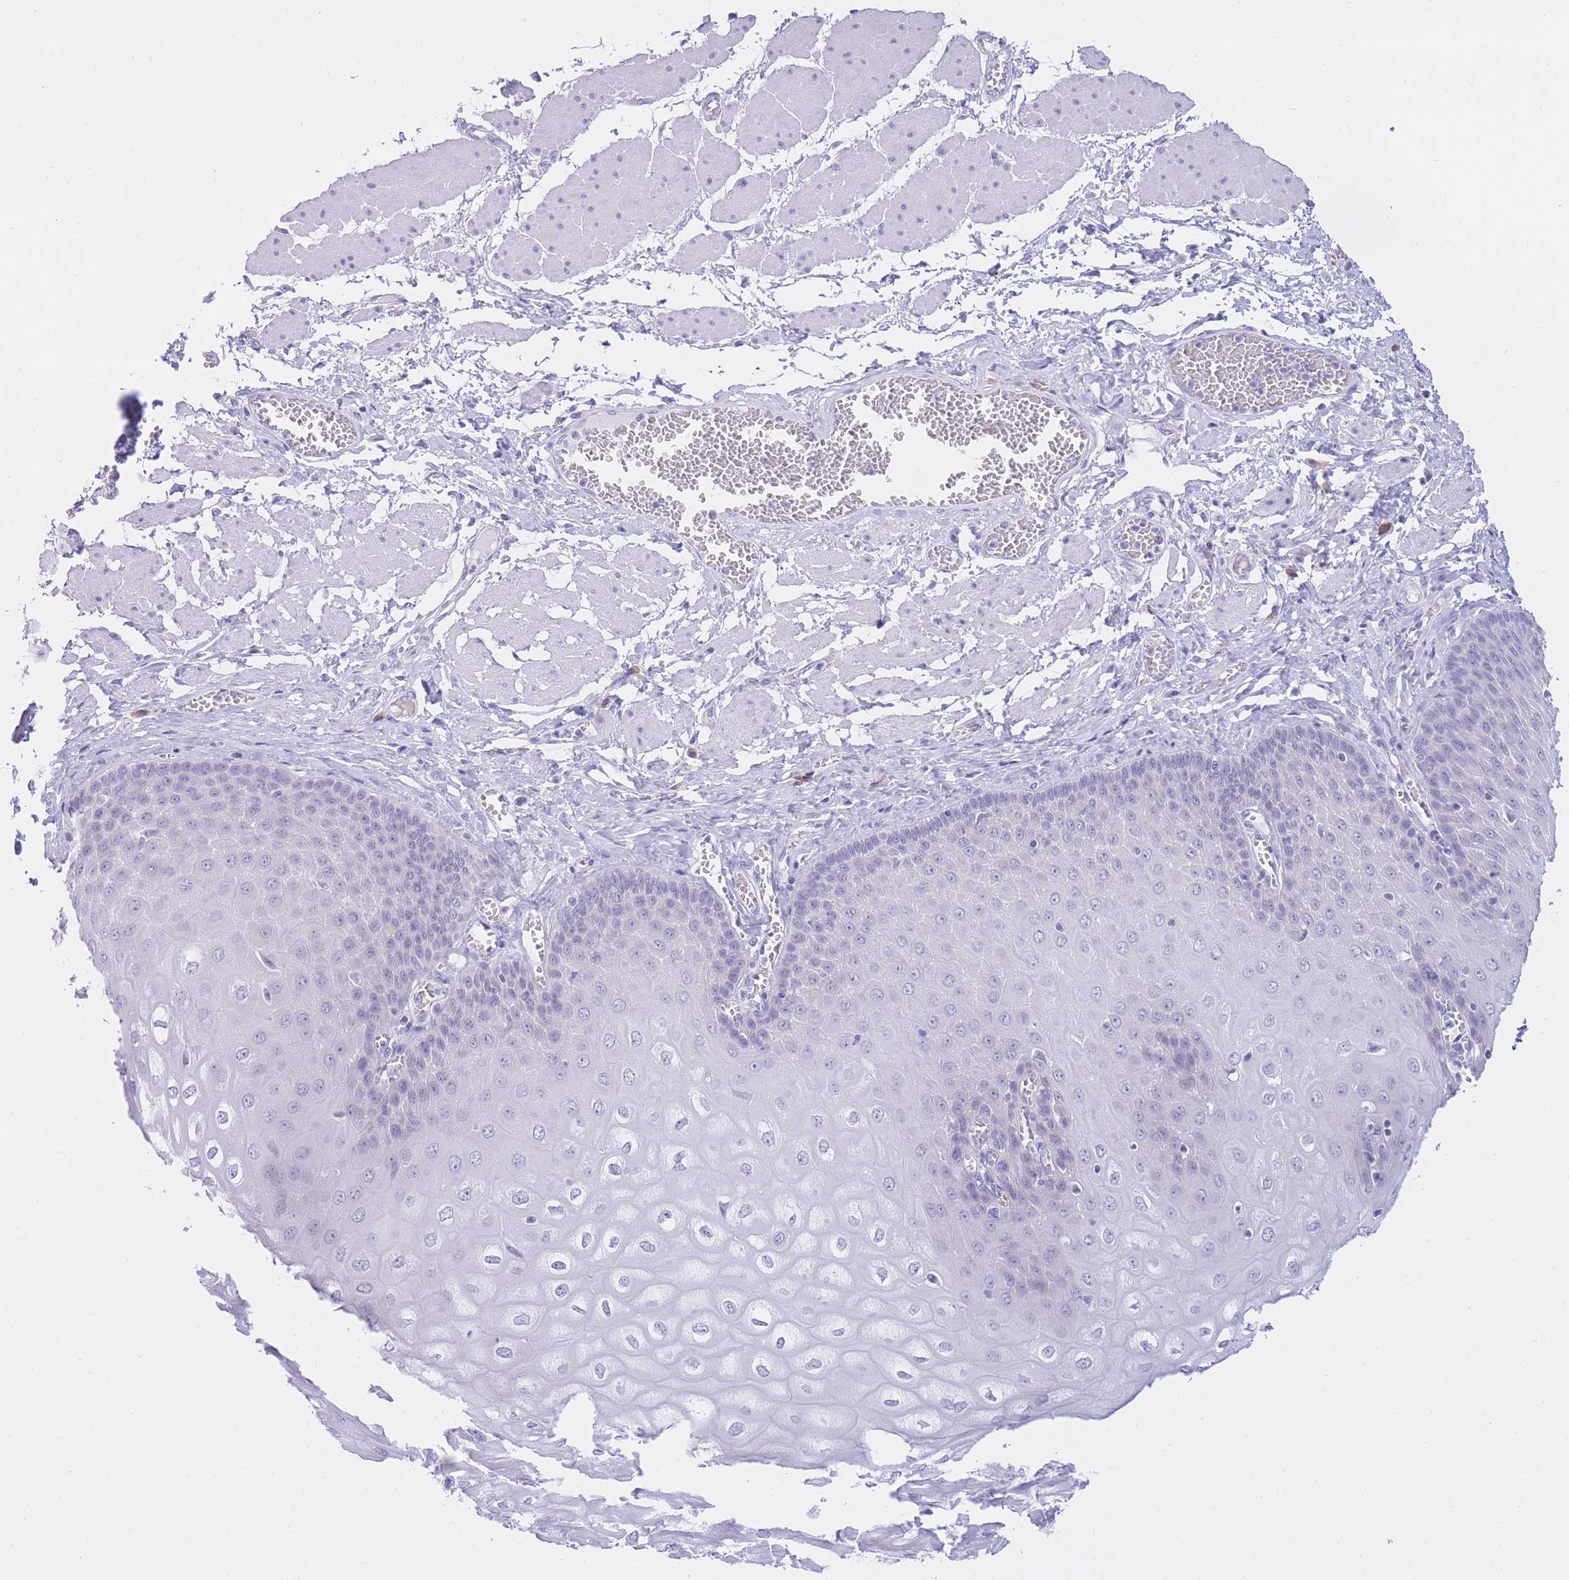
{"staining": {"intensity": "negative", "quantity": "none", "location": "none"}, "tissue": "esophagus", "cell_type": "Squamous epithelial cells", "image_type": "normal", "snomed": [{"axis": "morphology", "description": "Normal tissue, NOS"}, {"axis": "topography", "description": "Esophagus"}], "caption": "An image of human esophagus is negative for staining in squamous epithelial cells. (DAB immunohistochemistry (IHC) with hematoxylin counter stain).", "gene": "SSUH2", "patient": {"sex": "male", "age": 60}}